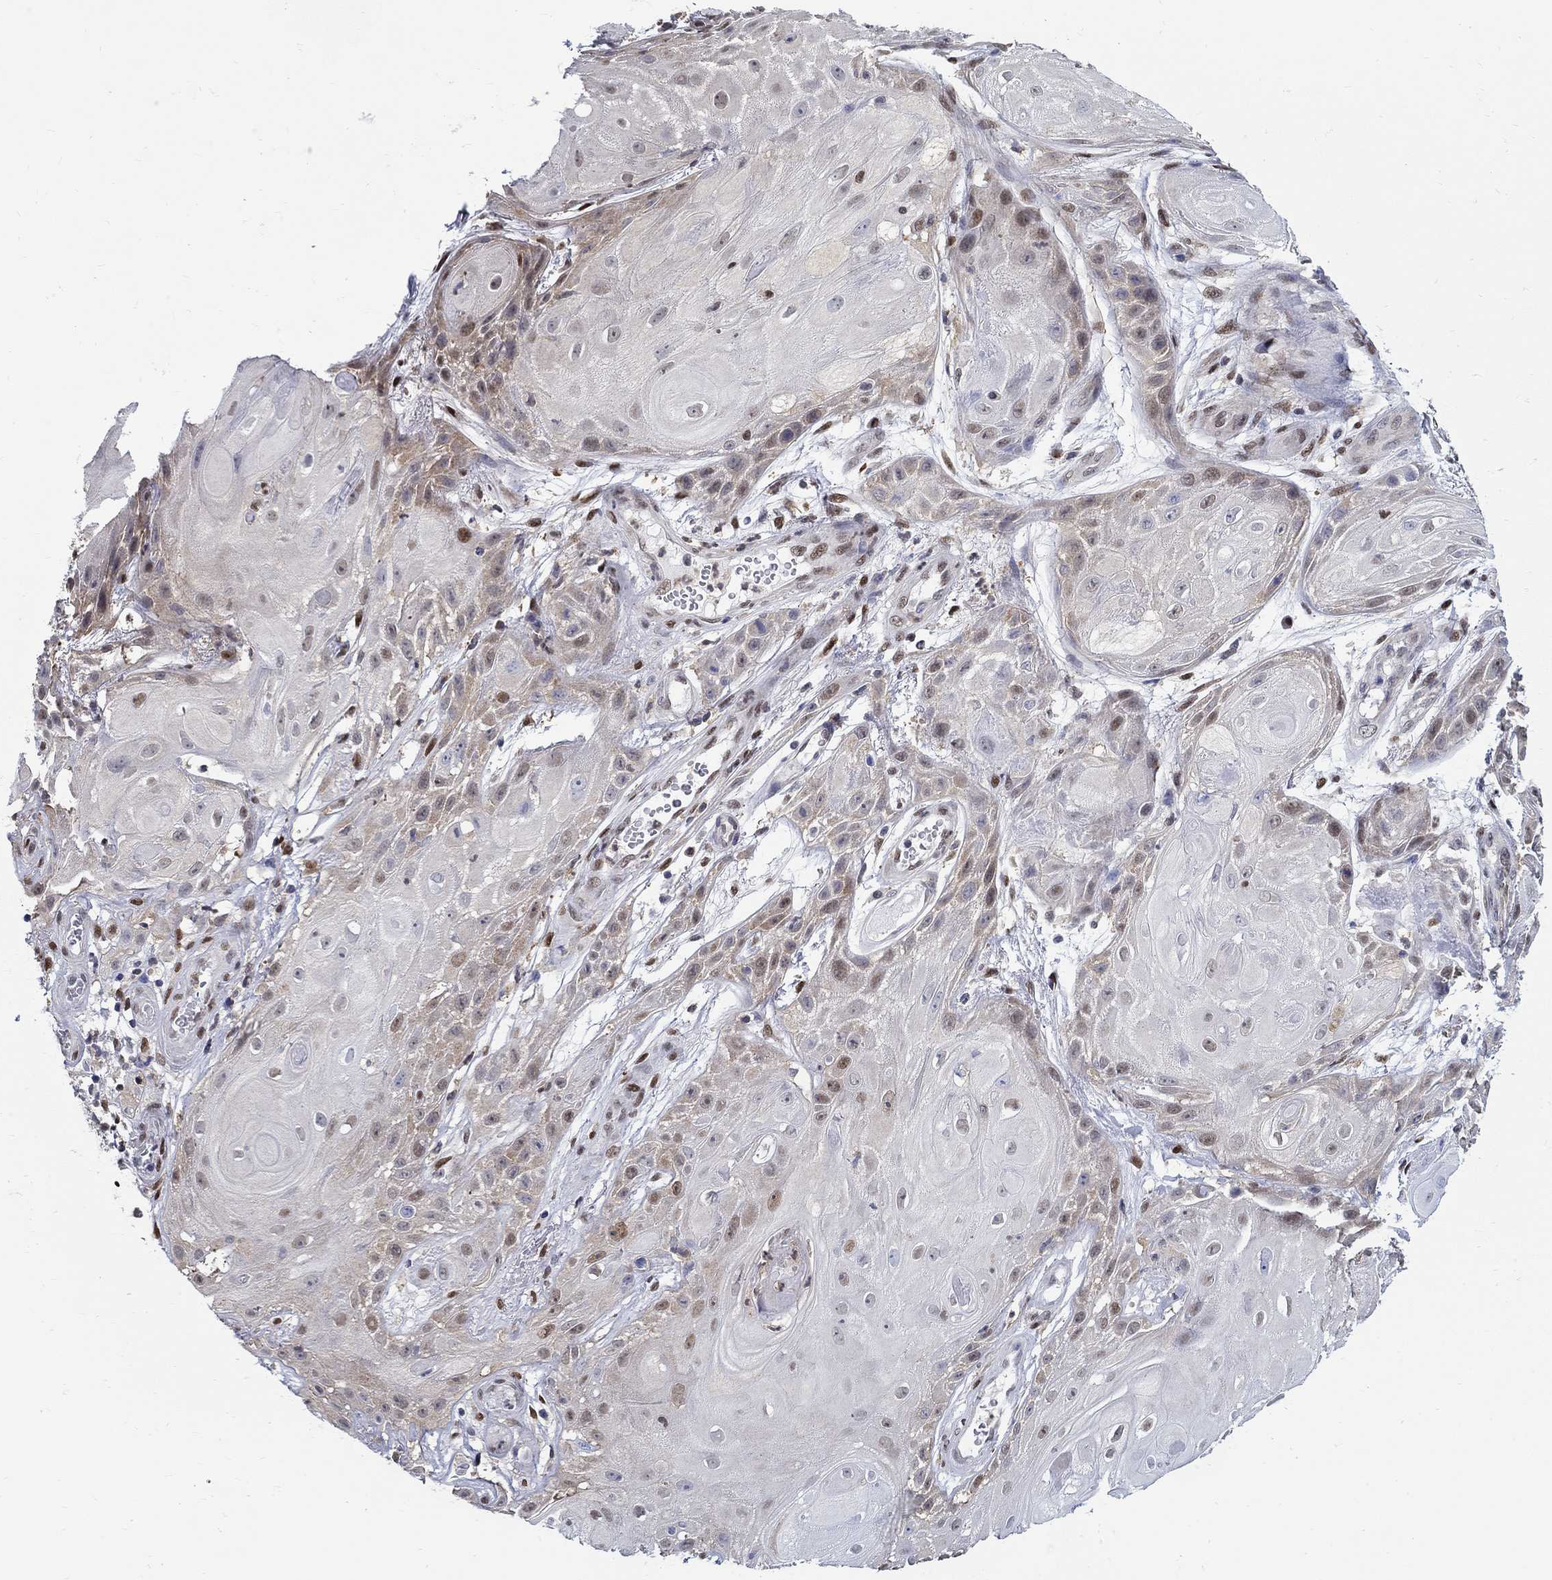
{"staining": {"intensity": "moderate", "quantity": "<25%", "location": "cytoplasmic/membranous,nuclear"}, "tissue": "skin cancer", "cell_type": "Tumor cells", "image_type": "cancer", "snomed": [{"axis": "morphology", "description": "Squamous cell carcinoma, NOS"}, {"axis": "topography", "description": "Skin"}], "caption": "Skin cancer stained with a protein marker reveals moderate staining in tumor cells.", "gene": "ZNF594", "patient": {"sex": "male", "age": 62}}